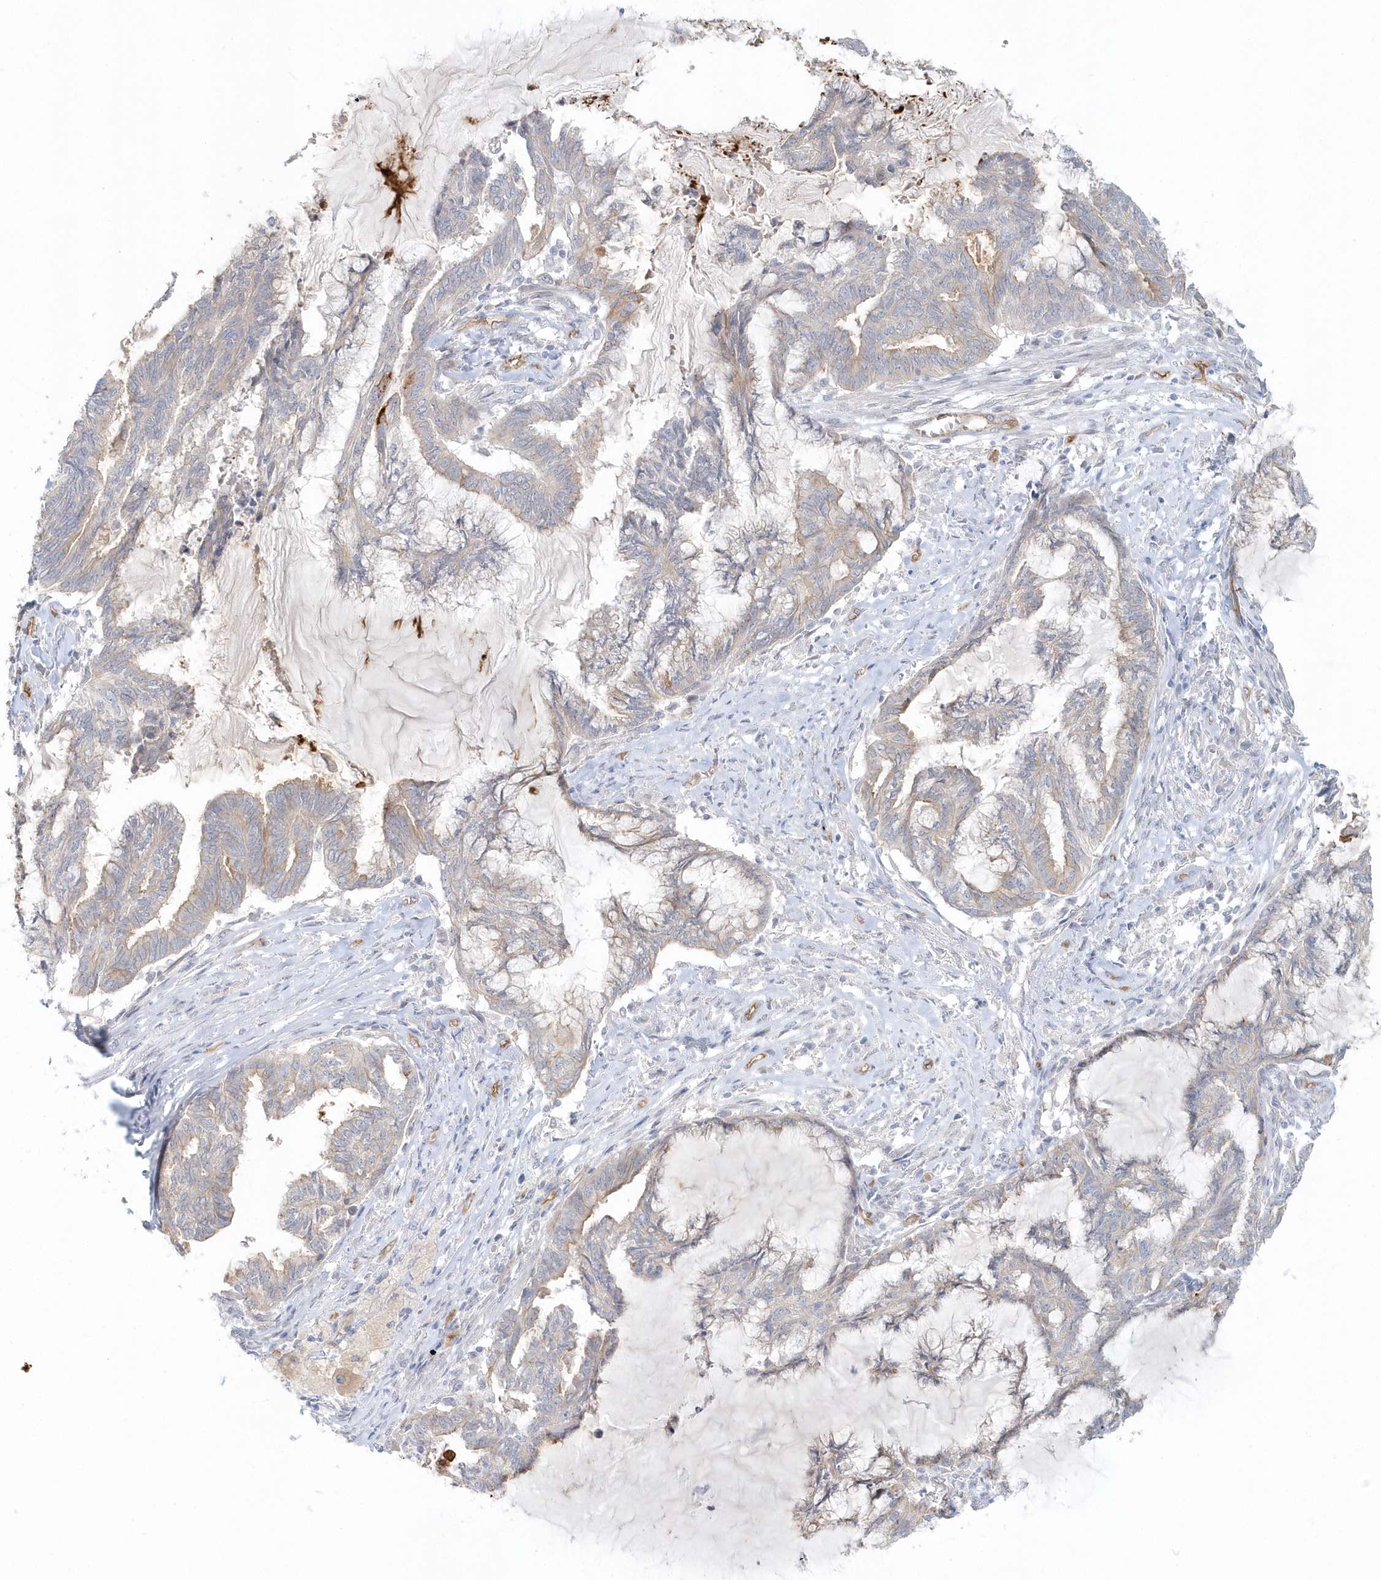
{"staining": {"intensity": "weak", "quantity": "<25%", "location": "cytoplasmic/membranous"}, "tissue": "endometrial cancer", "cell_type": "Tumor cells", "image_type": "cancer", "snomed": [{"axis": "morphology", "description": "Adenocarcinoma, NOS"}, {"axis": "topography", "description": "Endometrium"}], "caption": "This is an immunohistochemistry (IHC) image of endometrial adenocarcinoma. There is no positivity in tumor cells.", "gene": "DNAH1", "patient": {"sex": "female", "age": 86}}